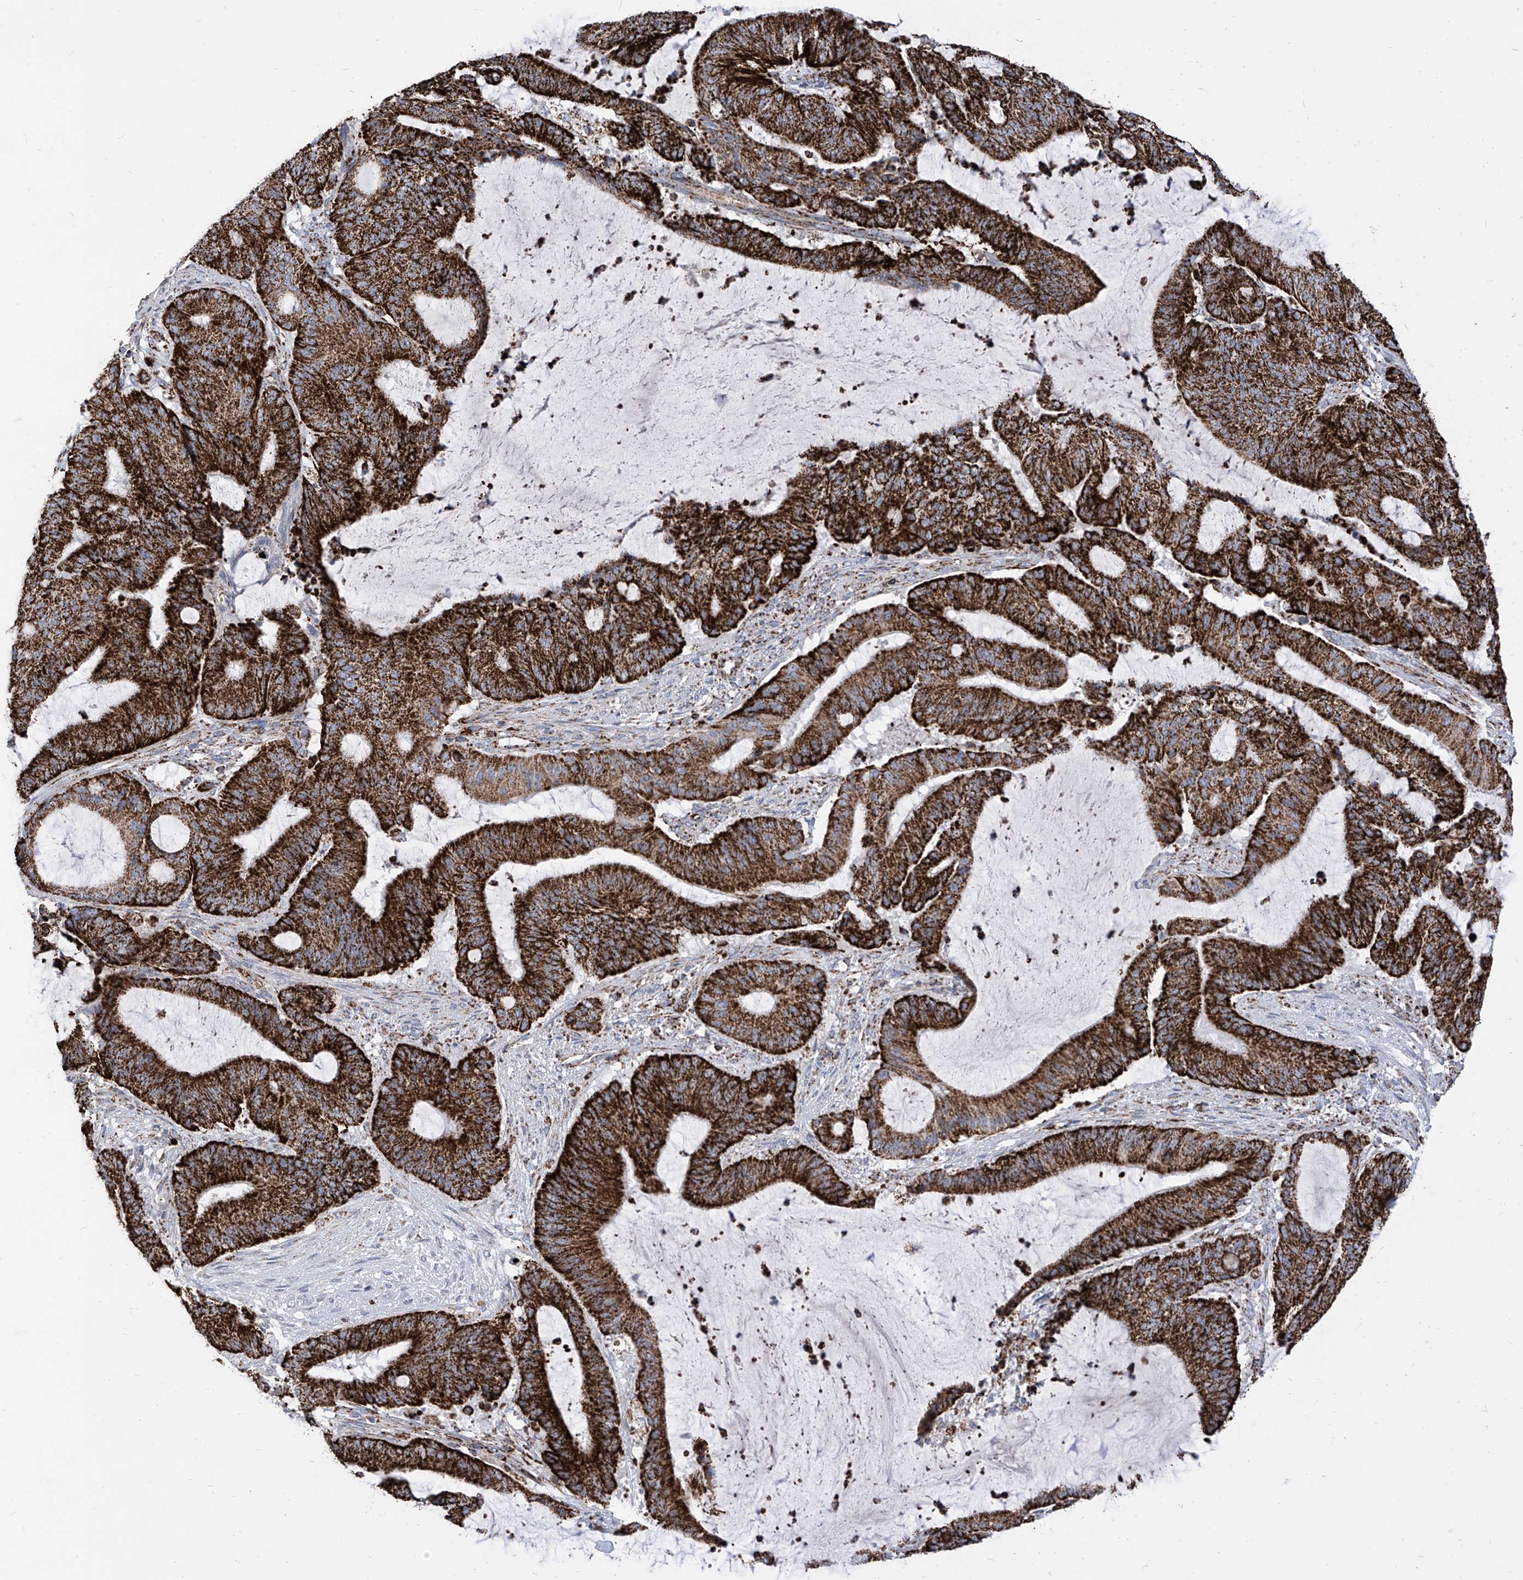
{"staining": {"intensity": "strong", "quantity": ">75%", "location": "cytoplasmic/membranous"}, "tissue": "liver cancer", "cell_type": "Tumor cells", "image_type": "cancer", "snomed": [{"axis": "morphology", "description": "Normal tissue, NOS"}, {"axis": "morphology", "description": "Cholangiocarcinoma"}, {"axis": "topography", "description": "Liver"}, {"axis": "topography", "description": "Peripheral nerve tissue"}], "caption": "Brown immunohistochemical staining in liver cholangiocarcinoma shows strong cytoplasmic/membranous positivity in about >75% of tumor cells.", "gene": "COX5B", "patient": {"sex": "female", "age": 73}}